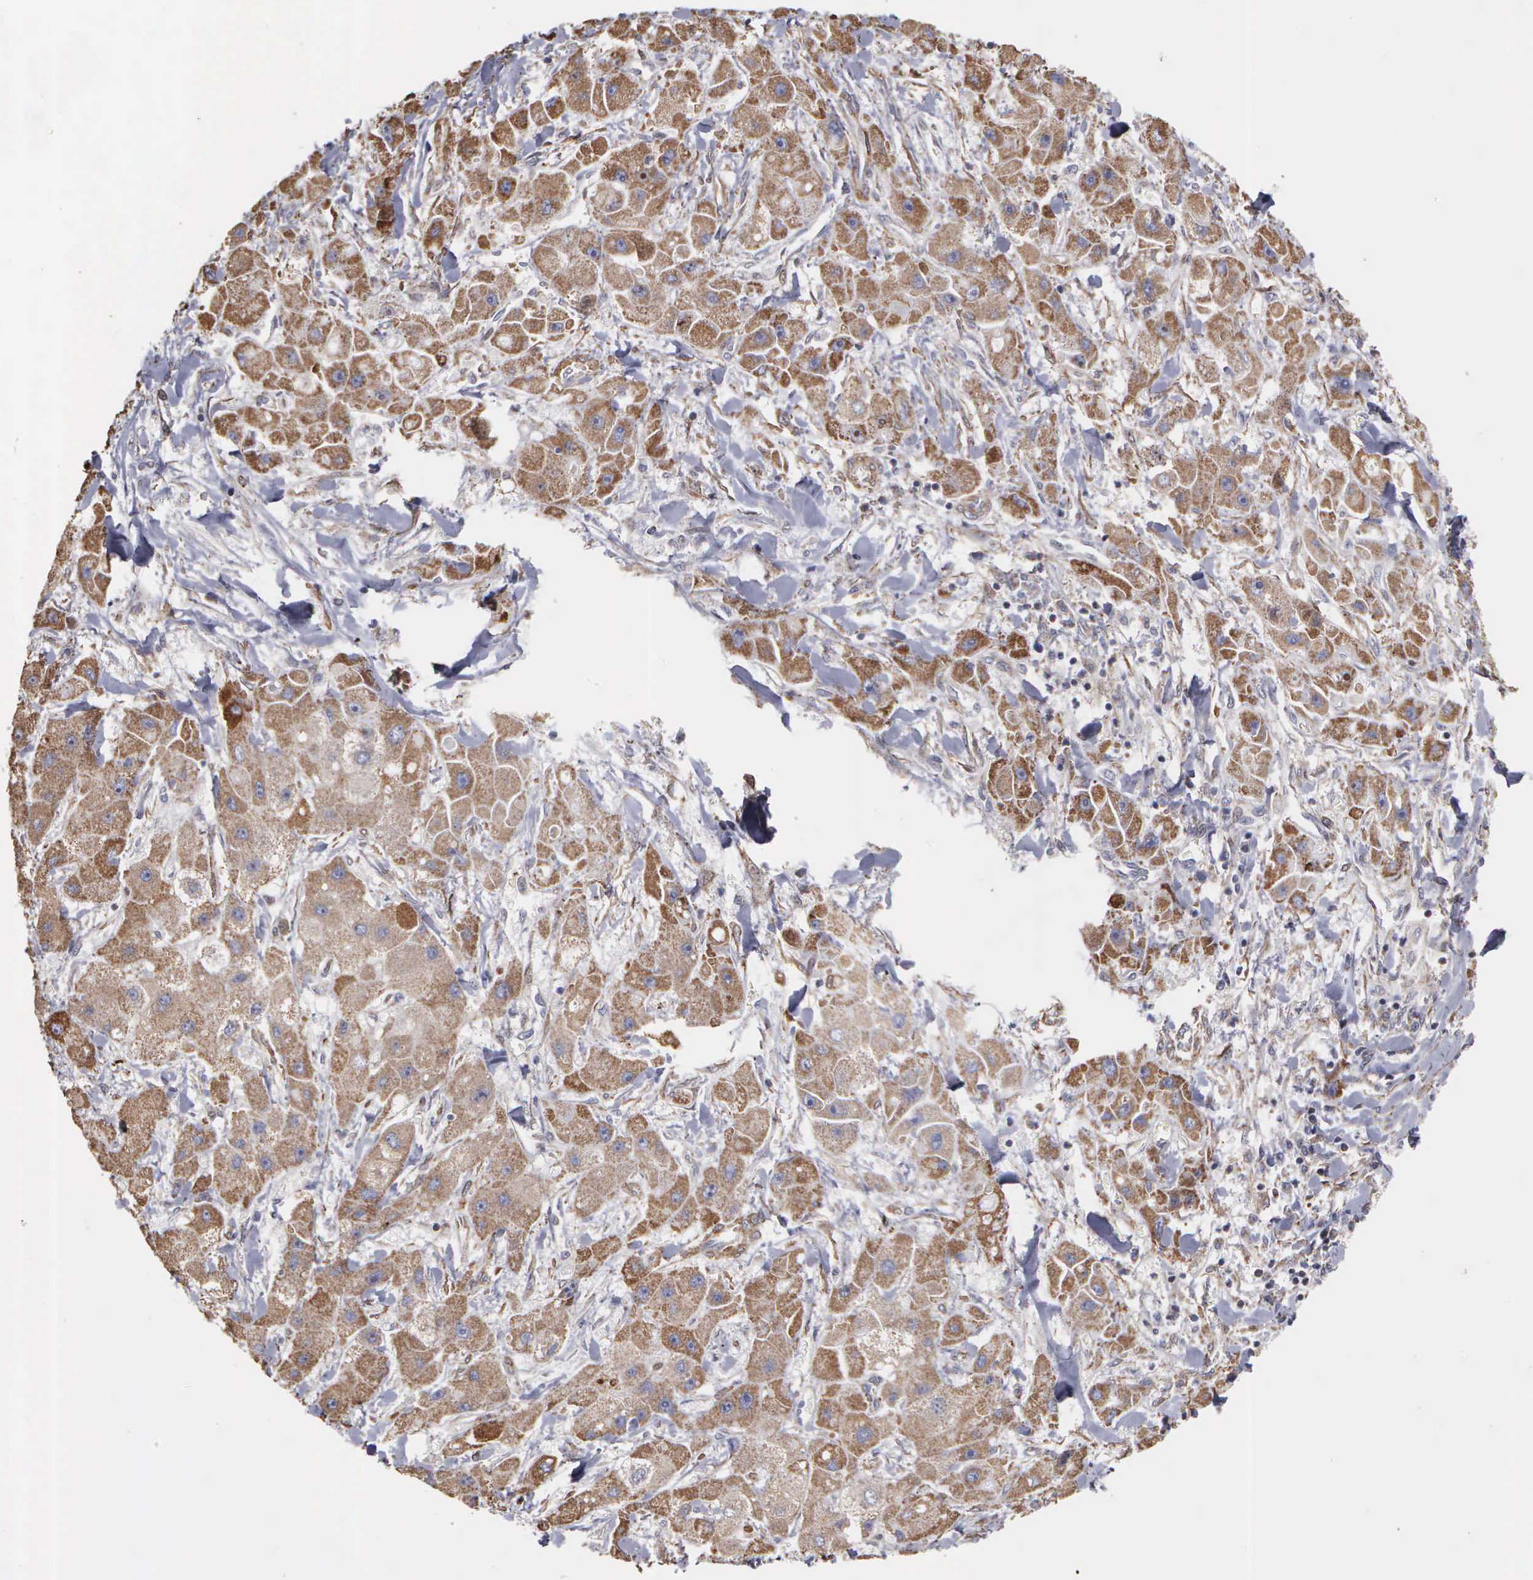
{"staining": {"intensity": "moderate", "quantity": ">75%", "location": "cytoplasmic/membranous"}, "tissue": "liver cancer", "cell_type": "Tumor cells", "image_type": "cancer", "snomed": [{"axis": "morphology", "description": "Carcinoma, Hepatocellular, NOS"}, {"axis": "topography", "description": "Liver"}], "caption": "DAB immunohistochemical staining of human liver cancer (hepatocellular carcinoma) exhibits moderate cytoplasmic/membranous protein expression in about >75% of tumor cells.", "gene": "NGDN", "patient": {"sex": "male", "age": 24}}